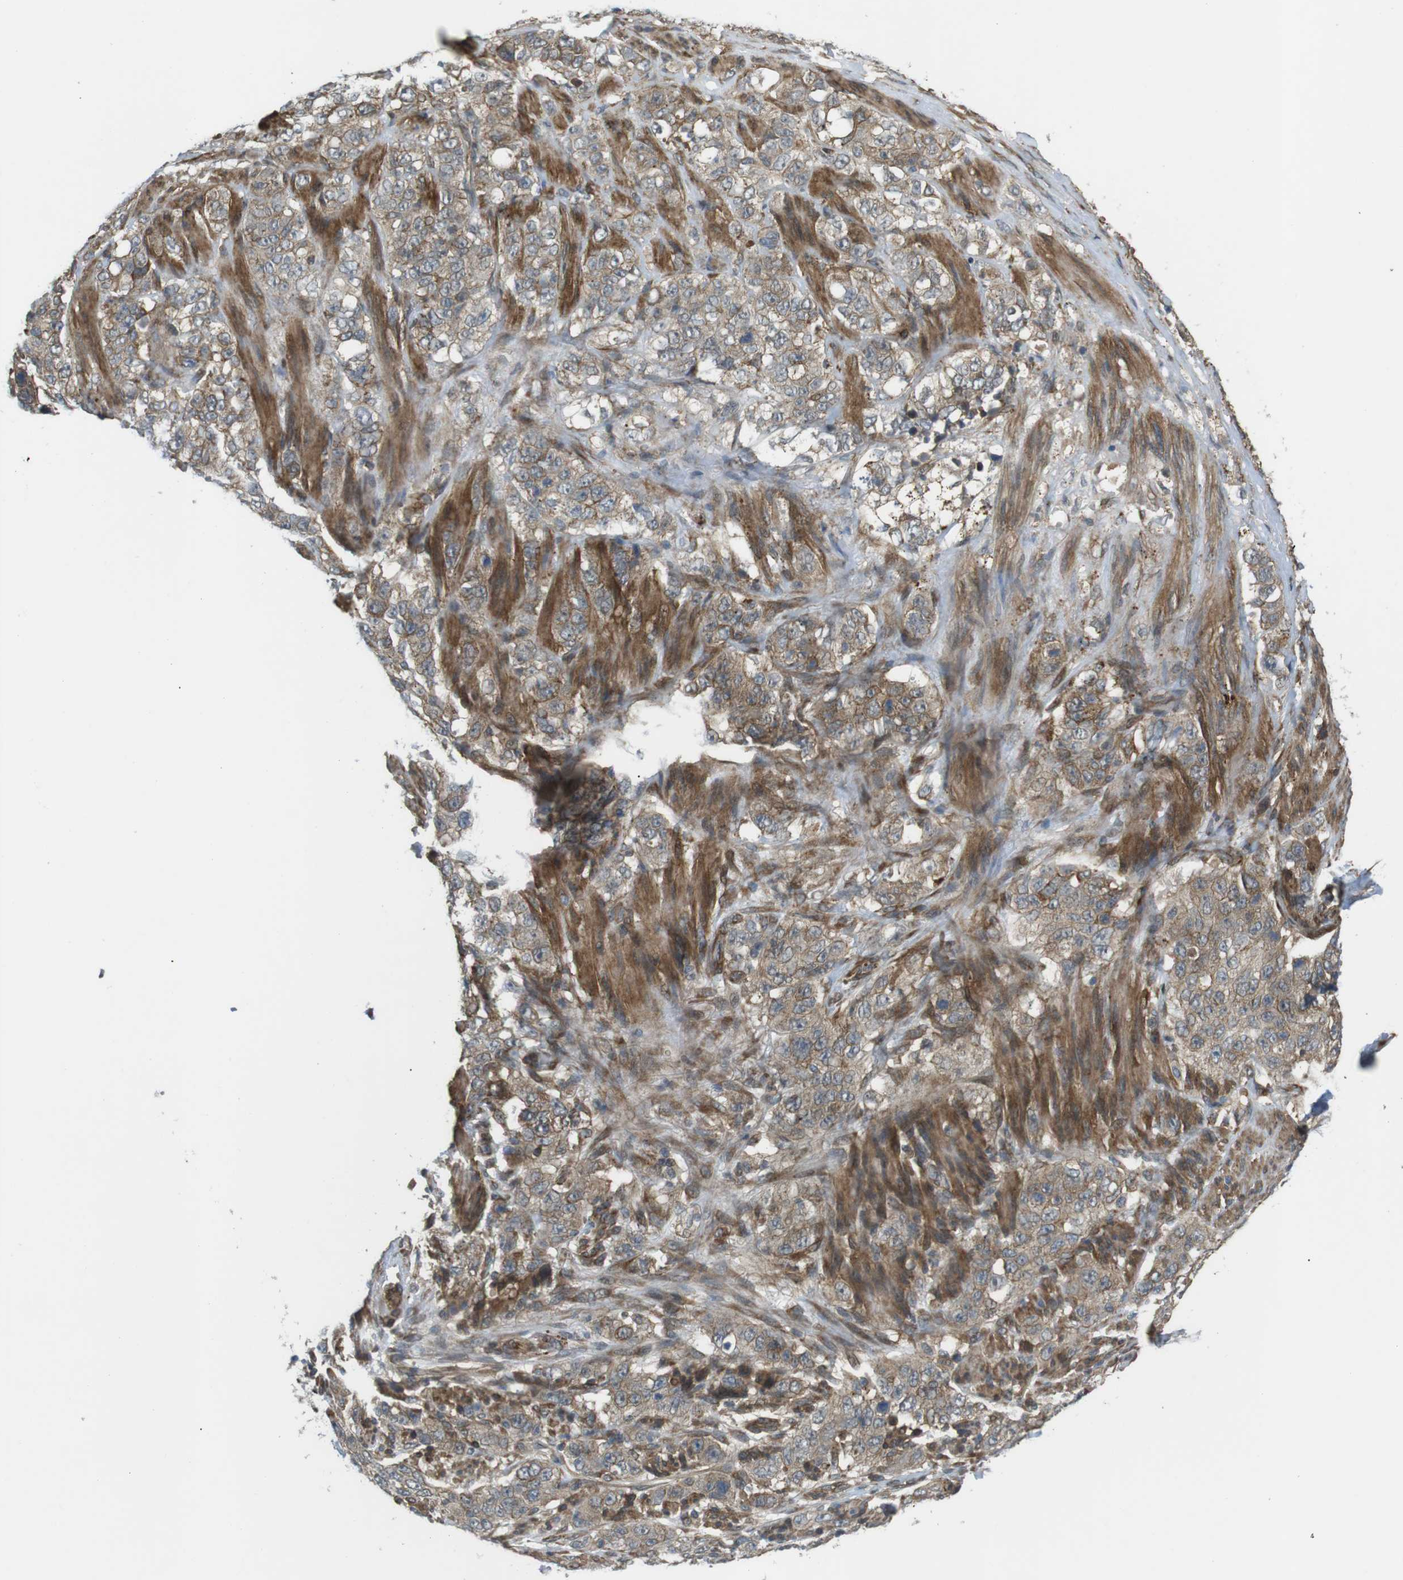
{"staining": {"intensity": "weak", "quantity": "25%-75%", "location": "cytoplasmic/membranous"}, "tissue": "stomach cancer", "cell_type": "Tumor cells", "image_type": "cancer", "snomed": [{"axis": "morphology", "description": "Adenocarcinoma, NOS"}, {"axis": "topography", "description": "Stomach"}], "caption": "Protein staining demonstrates weak cytoplasmic/membranous expression in approximately 25%-75% of tumor cells in stomach adenocarcinoma.", "gene": "KANK2", "patient": {"sex": "male", "age": 48}}